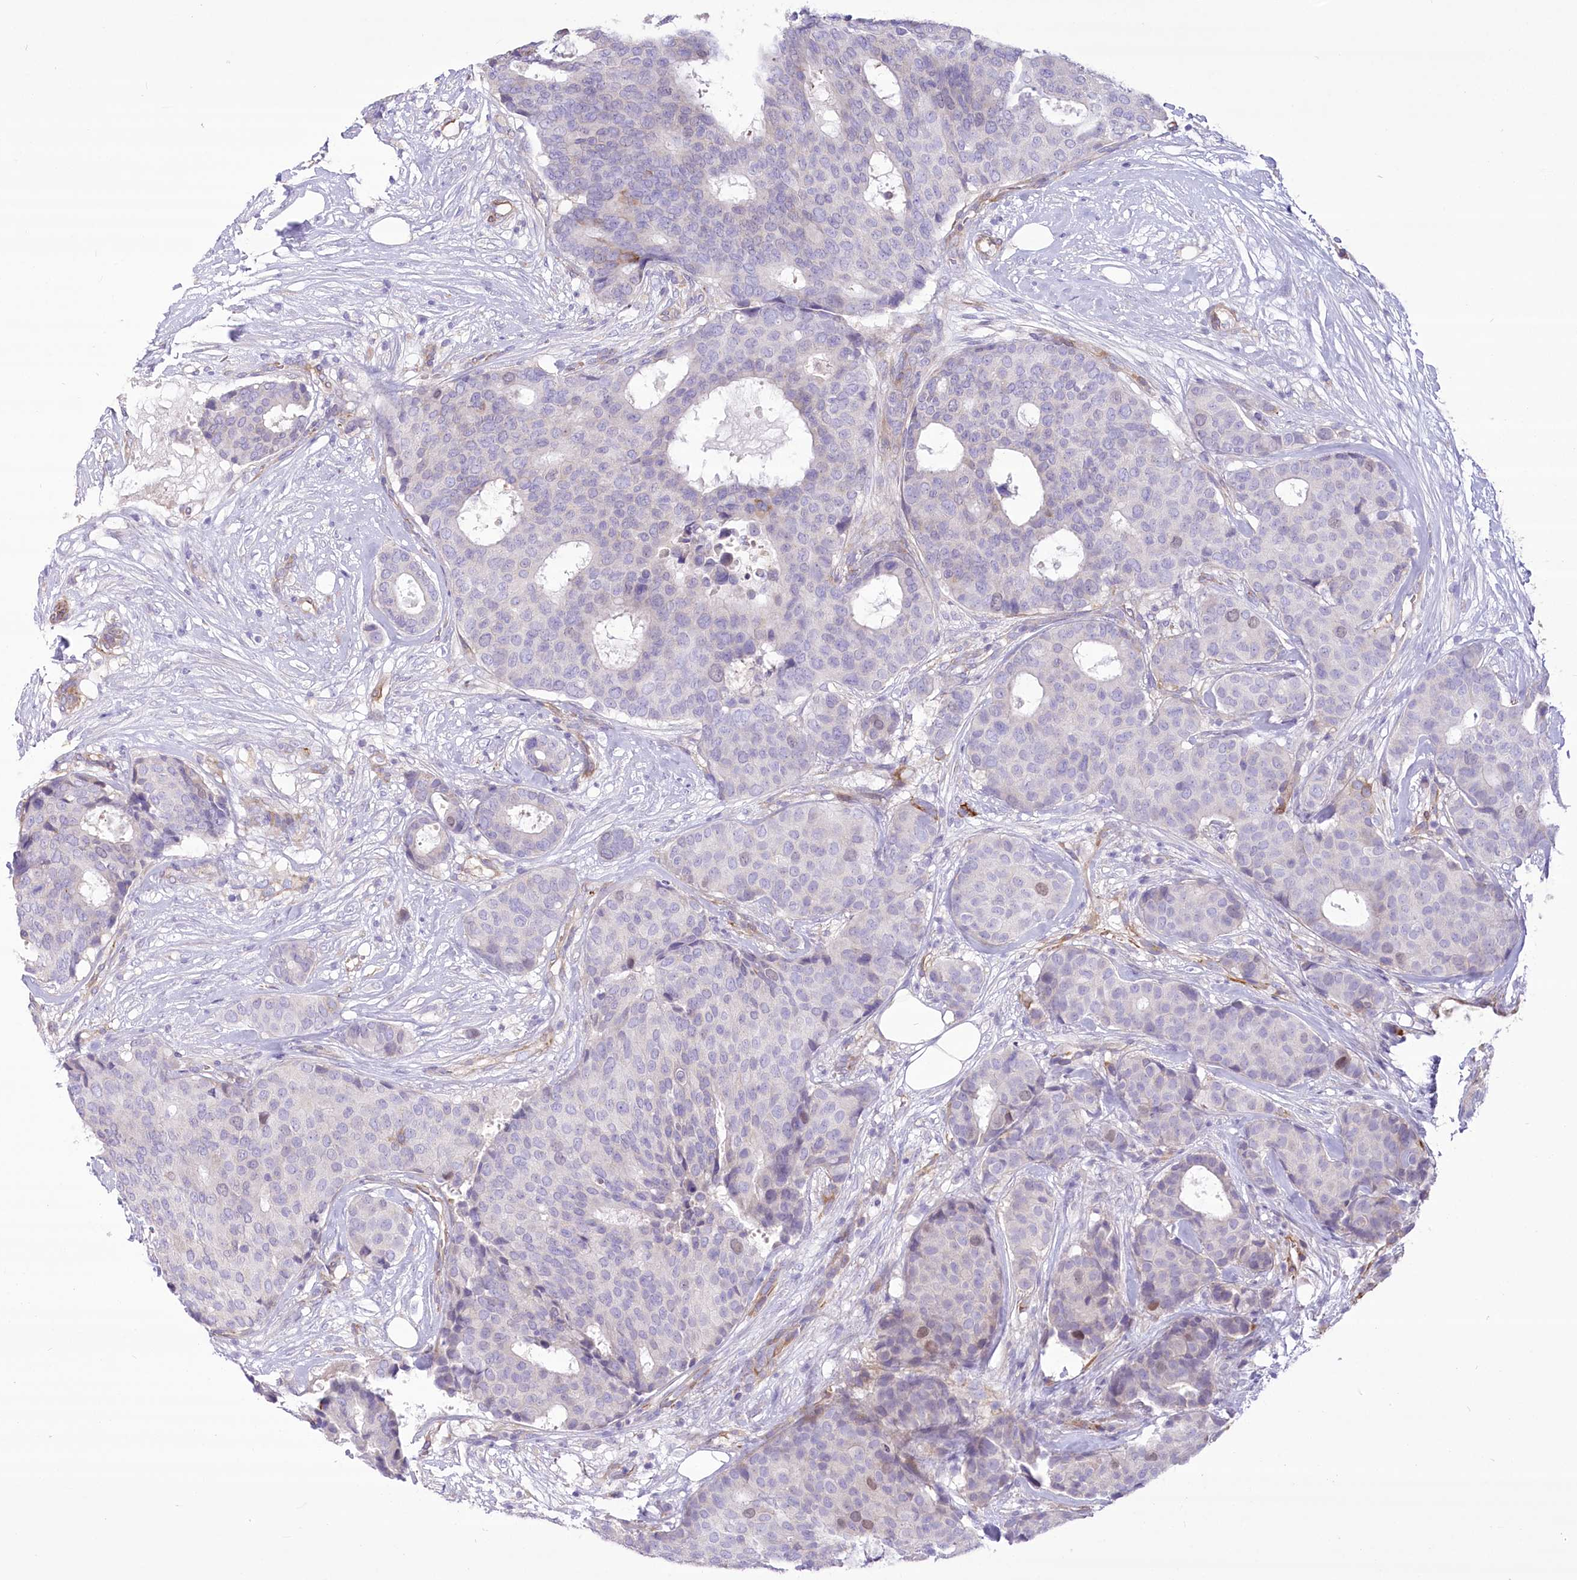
{"staining": {"intensity": "negative", "quantity": "none", "location": "none"}, "tissue": "breast cancer", "cell_type": "Tumor cells", "image_type": "cancer", "snomed": [{"axis": "morphology", "description": "Duct carcinoma"}, {"axis": "topography", "description": "Breast"}], "caption": "Tumor cells show no significant protein staining in breast cancer.", "gene": "ANGPTL3", "patient": {"sex": "female", "age": 75}}